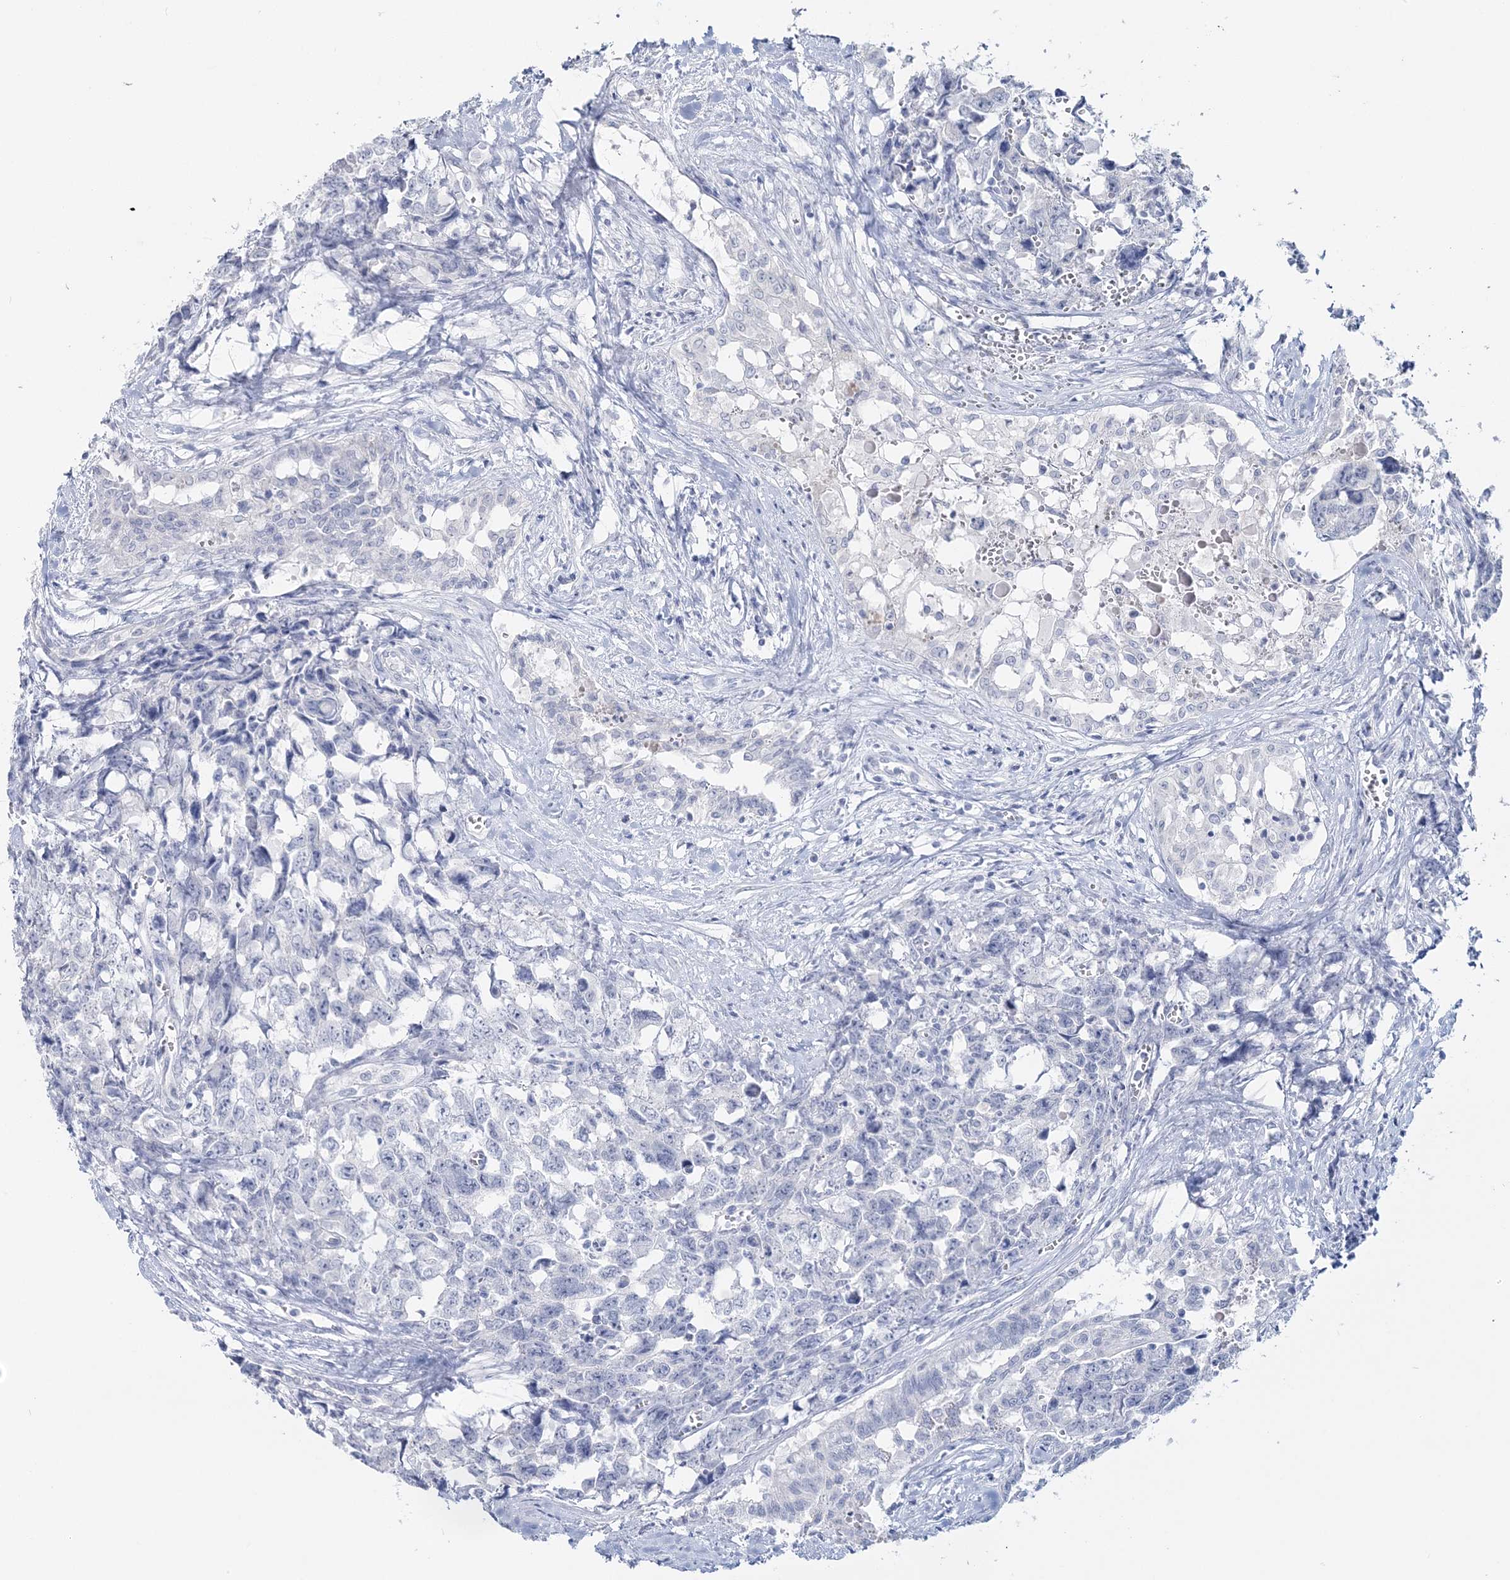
{"staining": {"intensity": "negative", "quantity": "none", "location": "none"}, "tissue": "testis cancer", "cell_type": "Tumor cells", "image_type": "cancer", "snomed": [{"axis": "morphology", "description": "Carcinoma, Embryonal, NOS"}, {"axis": "topography", "description": "Testis"}], "caption": "The photomicrograph exhibits no significant staining in tumor cells of testis cancer (embryonal carcinoma).", "gene": "CYP3A4", "patient": {"sex": "male", "age": 31}}